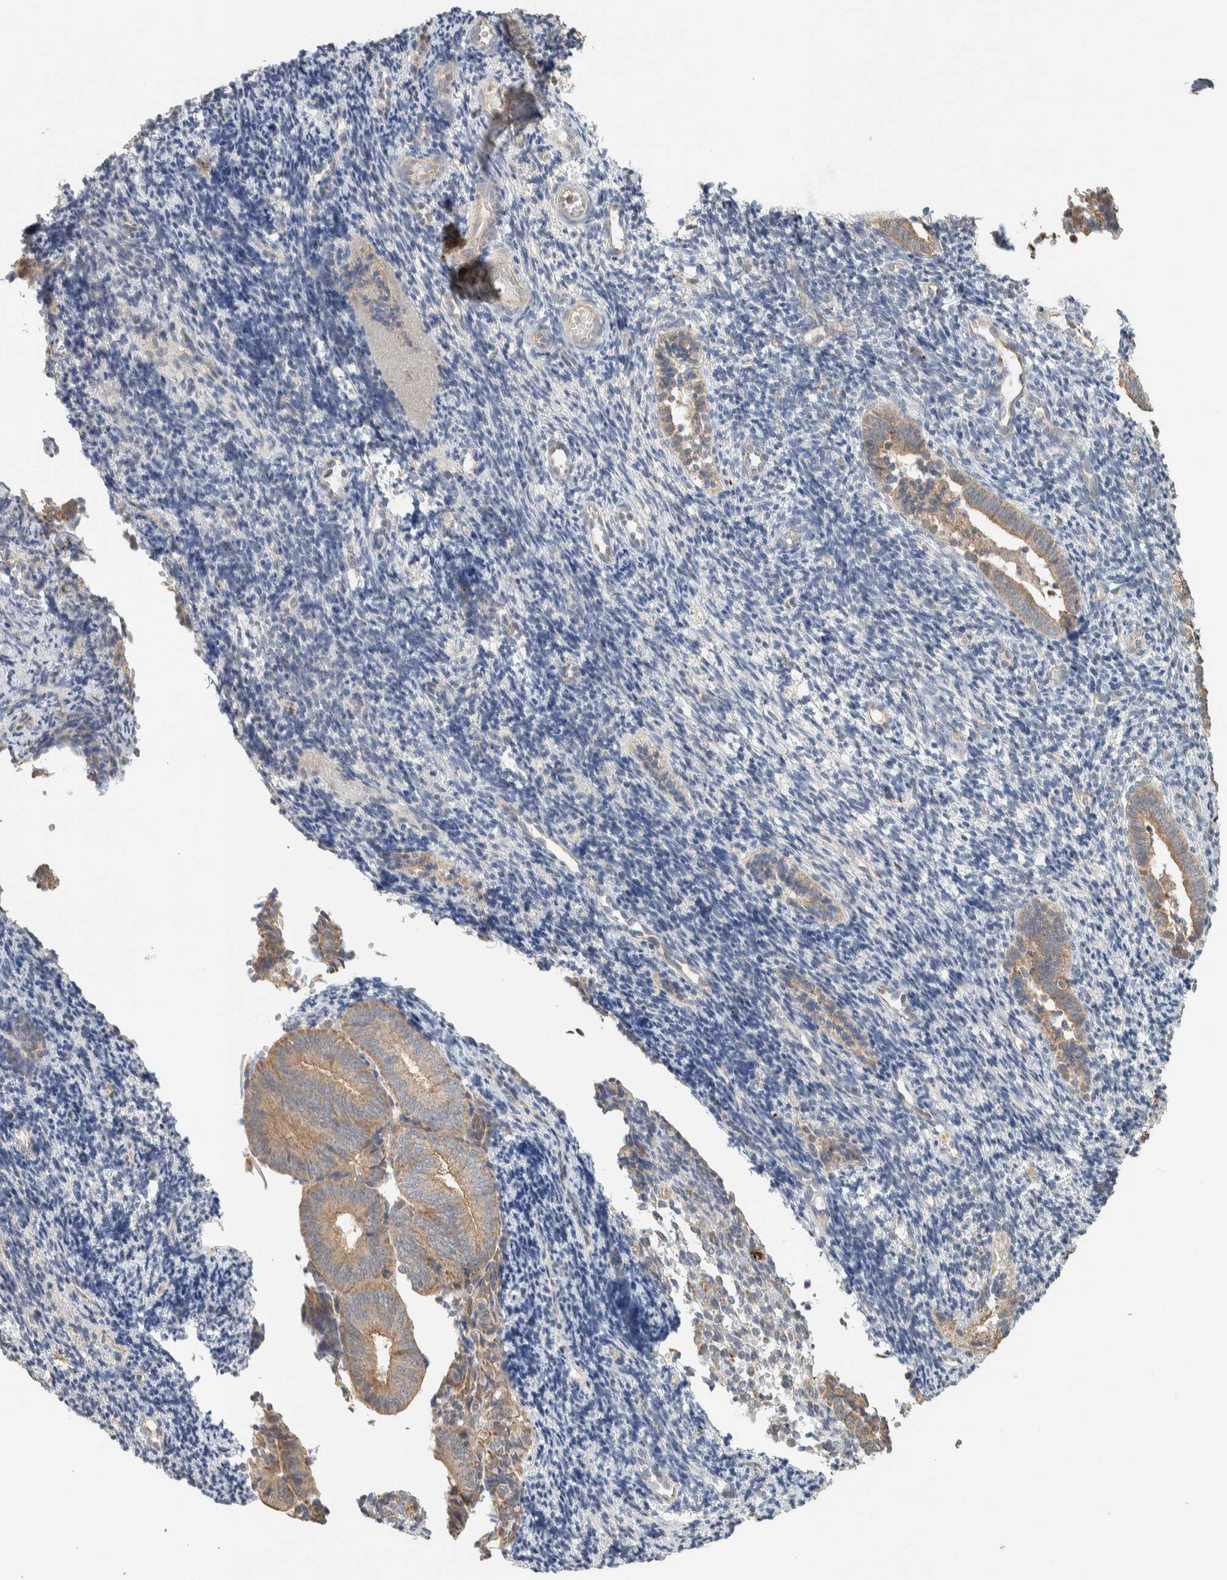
{"staining": {"intensity": "negative", "quantity": "none", "location": "none"}, "tissue": "endometrium", "cell_type": "Cells in endometrial stroma", "image_type": "normal", "snomed": [{"axis": "morphology", "description": "Normal tissue, NOS"}, {"axis": "topography", "description": "Uterus"}, {"axis": "topography", "description": "Endometrium"}], "caption": "This micrograph is of benign endometrium stained with IHC to label a protein in brown with the nuclei are counter-stained blue. There is no expression in cells in endometrial stroma.", "gene": "PDE7B", "patient": {"sex": "female", "age": 33}}